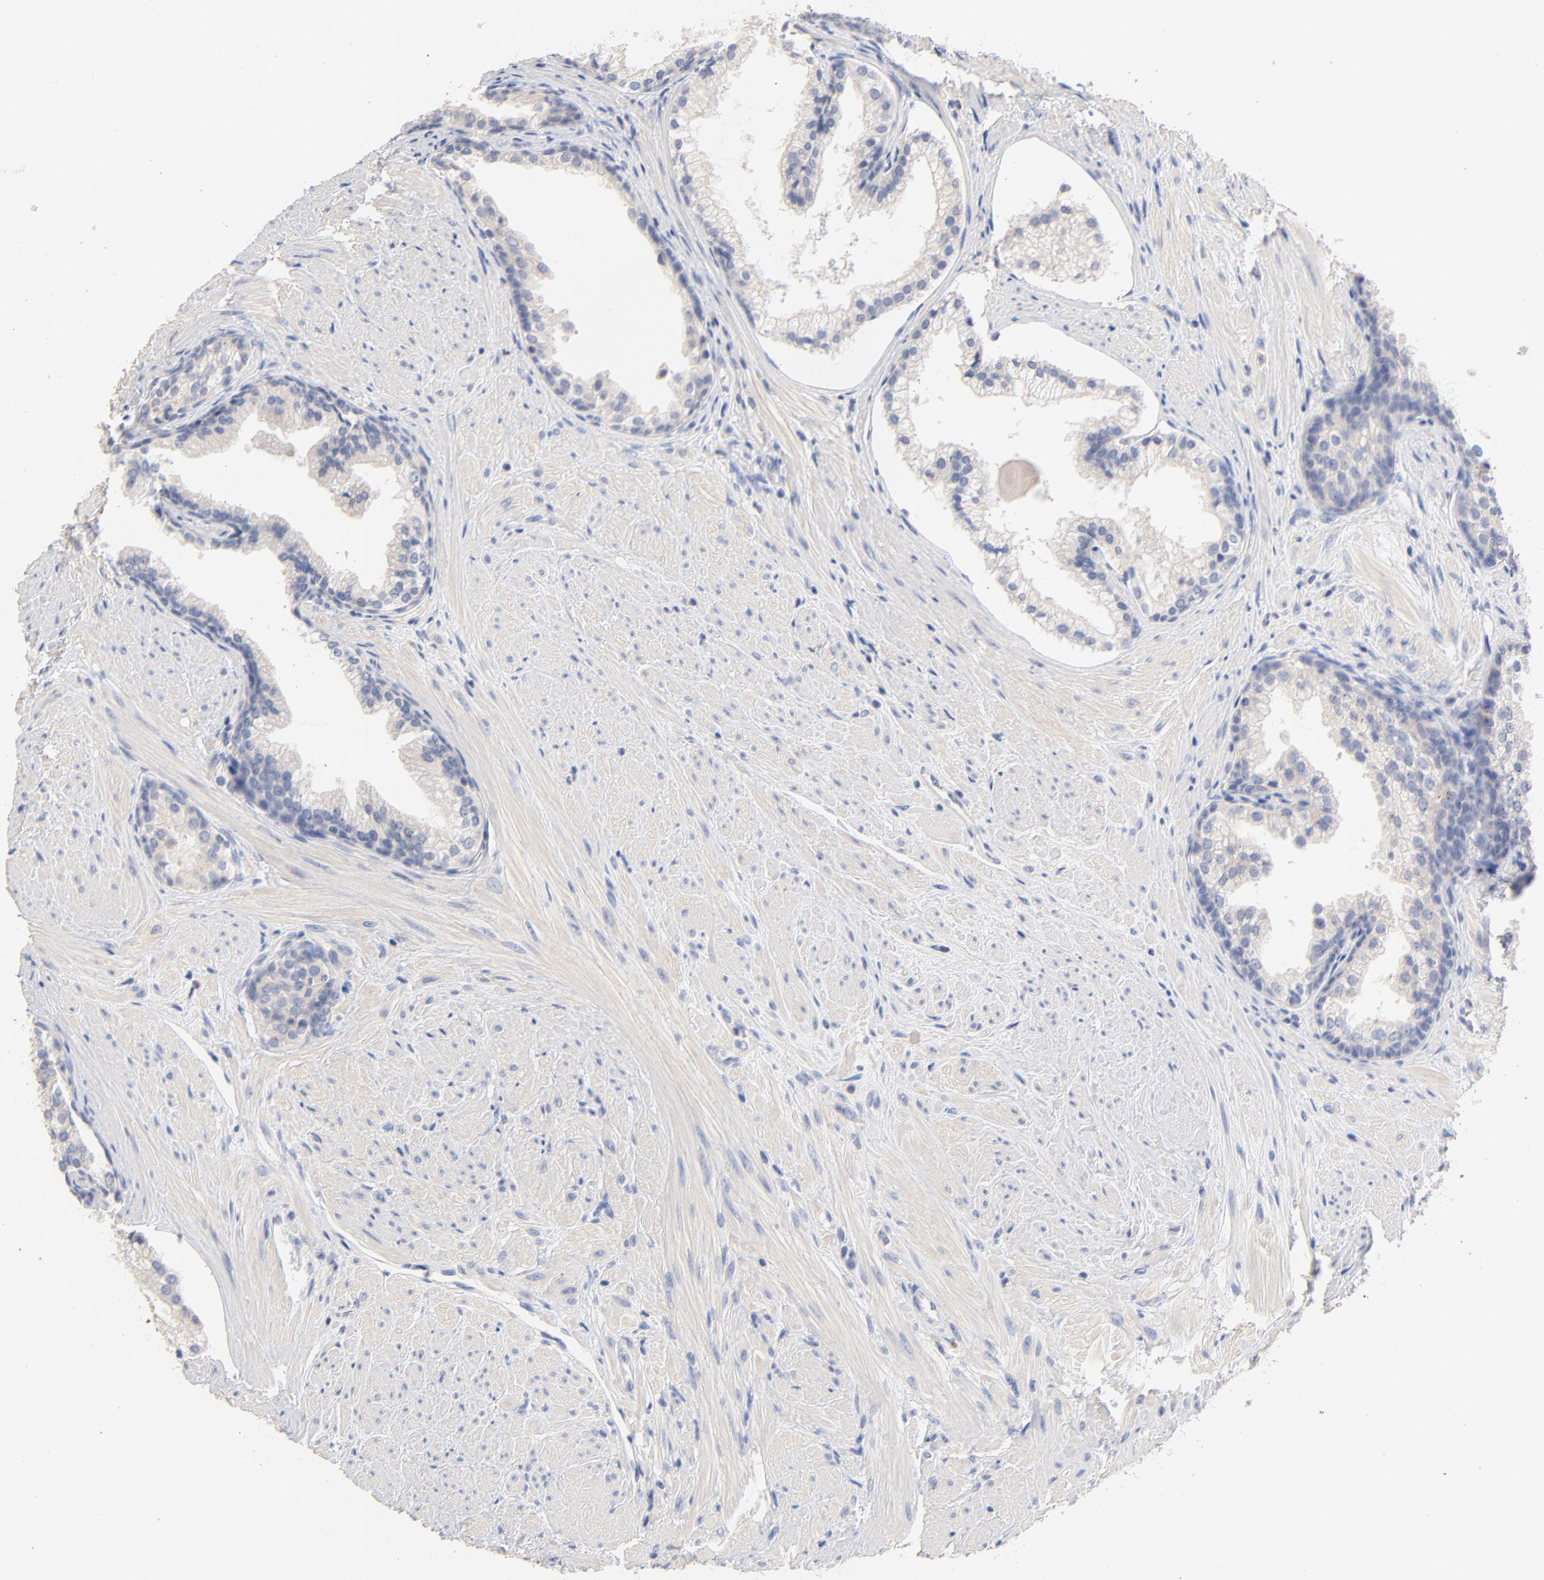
{"staining": {"intensity": "negative", "quantity": "none", "location": "none"}, "tissue": "prostate cancer", "cell_type": "Tumor cells", "image_type": "cancer", "snomed": [{"axis": "morphology", "description": "Adenocarcinoma, Medium grade"}, {"axis": "topography", "description": "Prostate"}], "caption": "This histopathology image is of prostate medium-grade adenocarcinoma stained with immunohistochemistry to label a protein in brown with the nuclei are counter-stained blue. There is no expression in tumor cells.", "gene": "CPS1", "patient": {"sex": "male", "age": 70}}